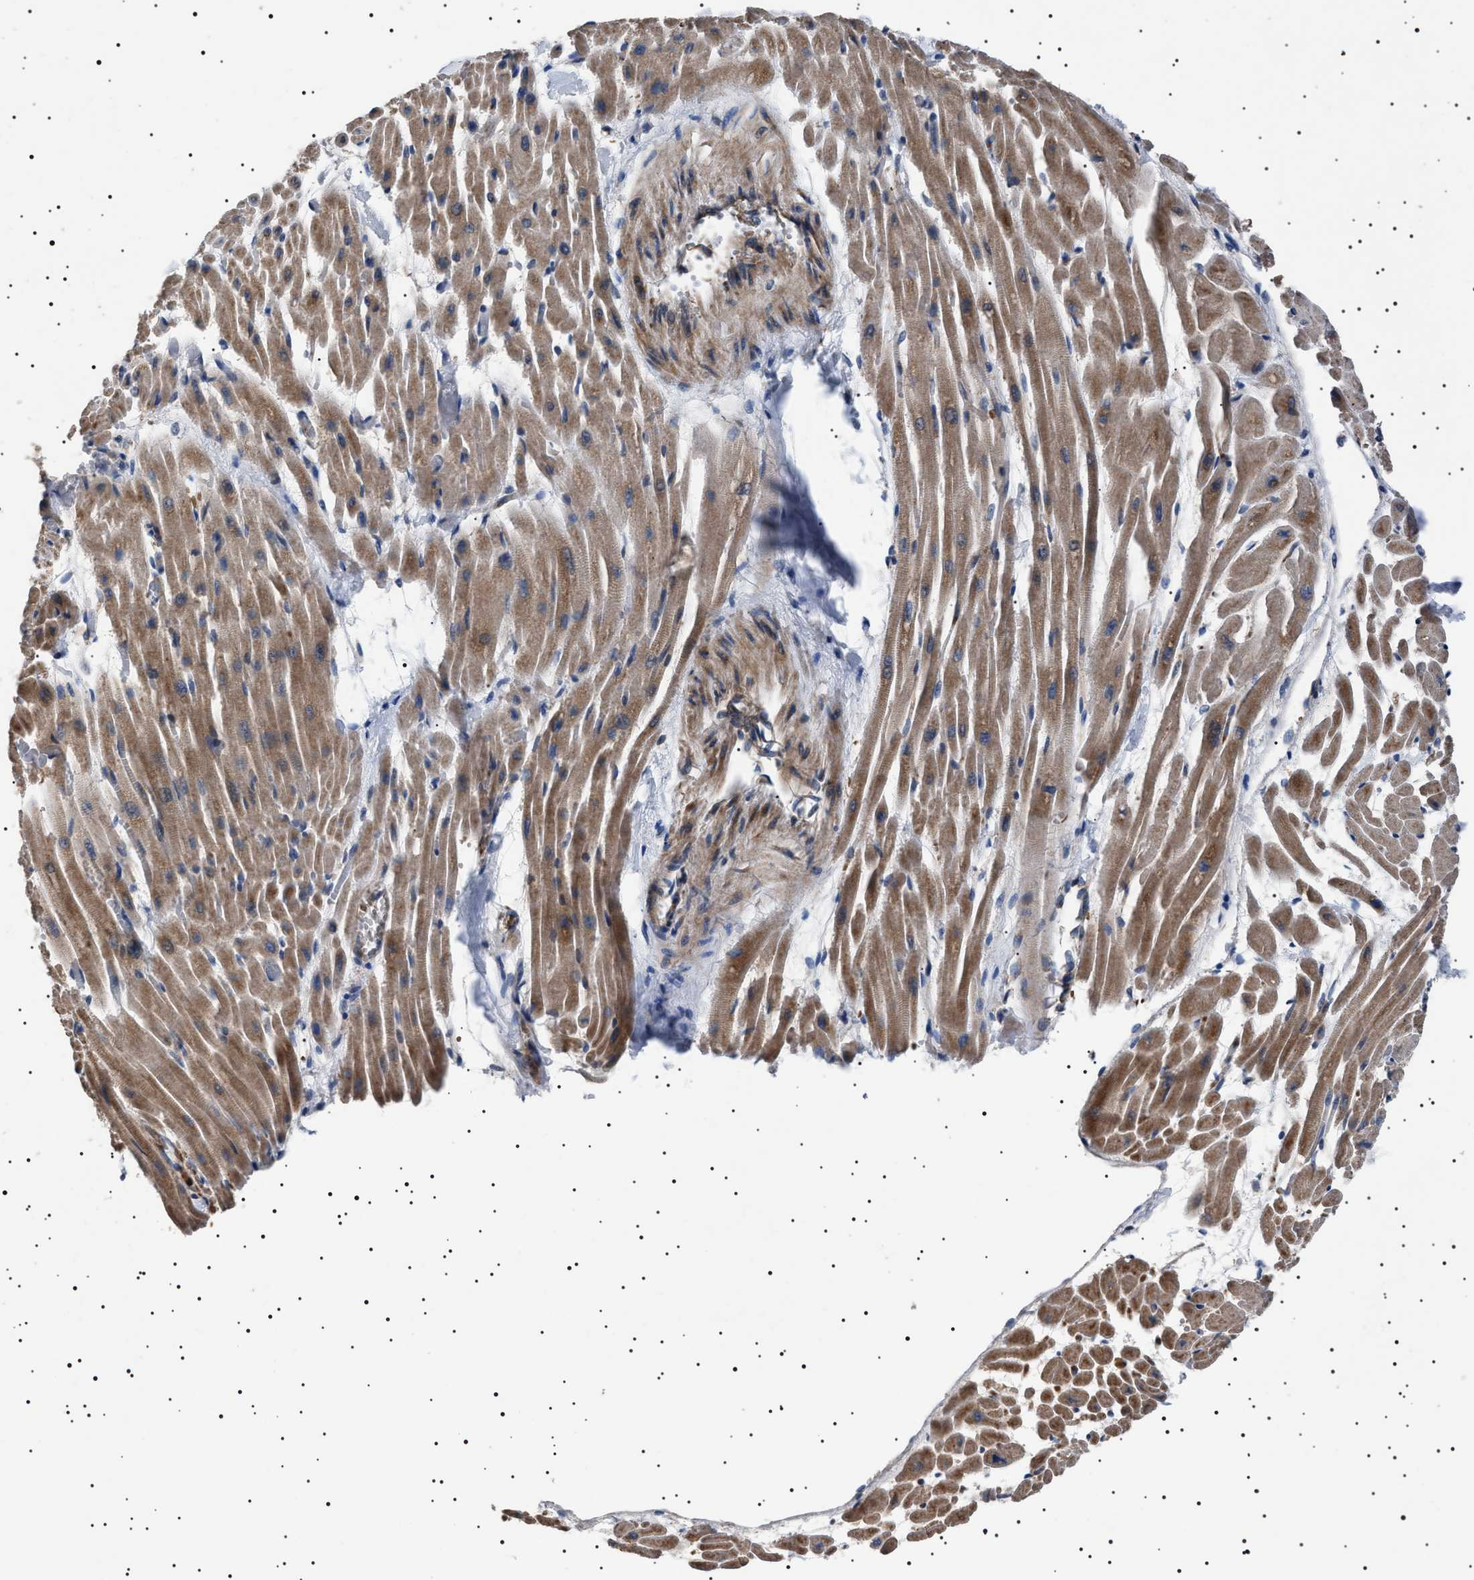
{"staining": {"intensity": "moderate", "quantity": ">75%", "location": "cytoplasmic/membranous"}, "tissue": "heart muscle", "cell_type": "Cardiomyocytes", "image_type": "normal", "snomed": [{"axis": "morphology", "description": "Normal tissue, NOS"}, {"axis": "topography", "description": "Heart"}], "caption": "Brown immunohistochemical staining in benign human heart muscle demonstrates moderate cytoplasmic/membranous staining in about >75% of cardiomyocytes.", "gene": "PTRH1", "patient": {"sex": "male", "age": 45}}